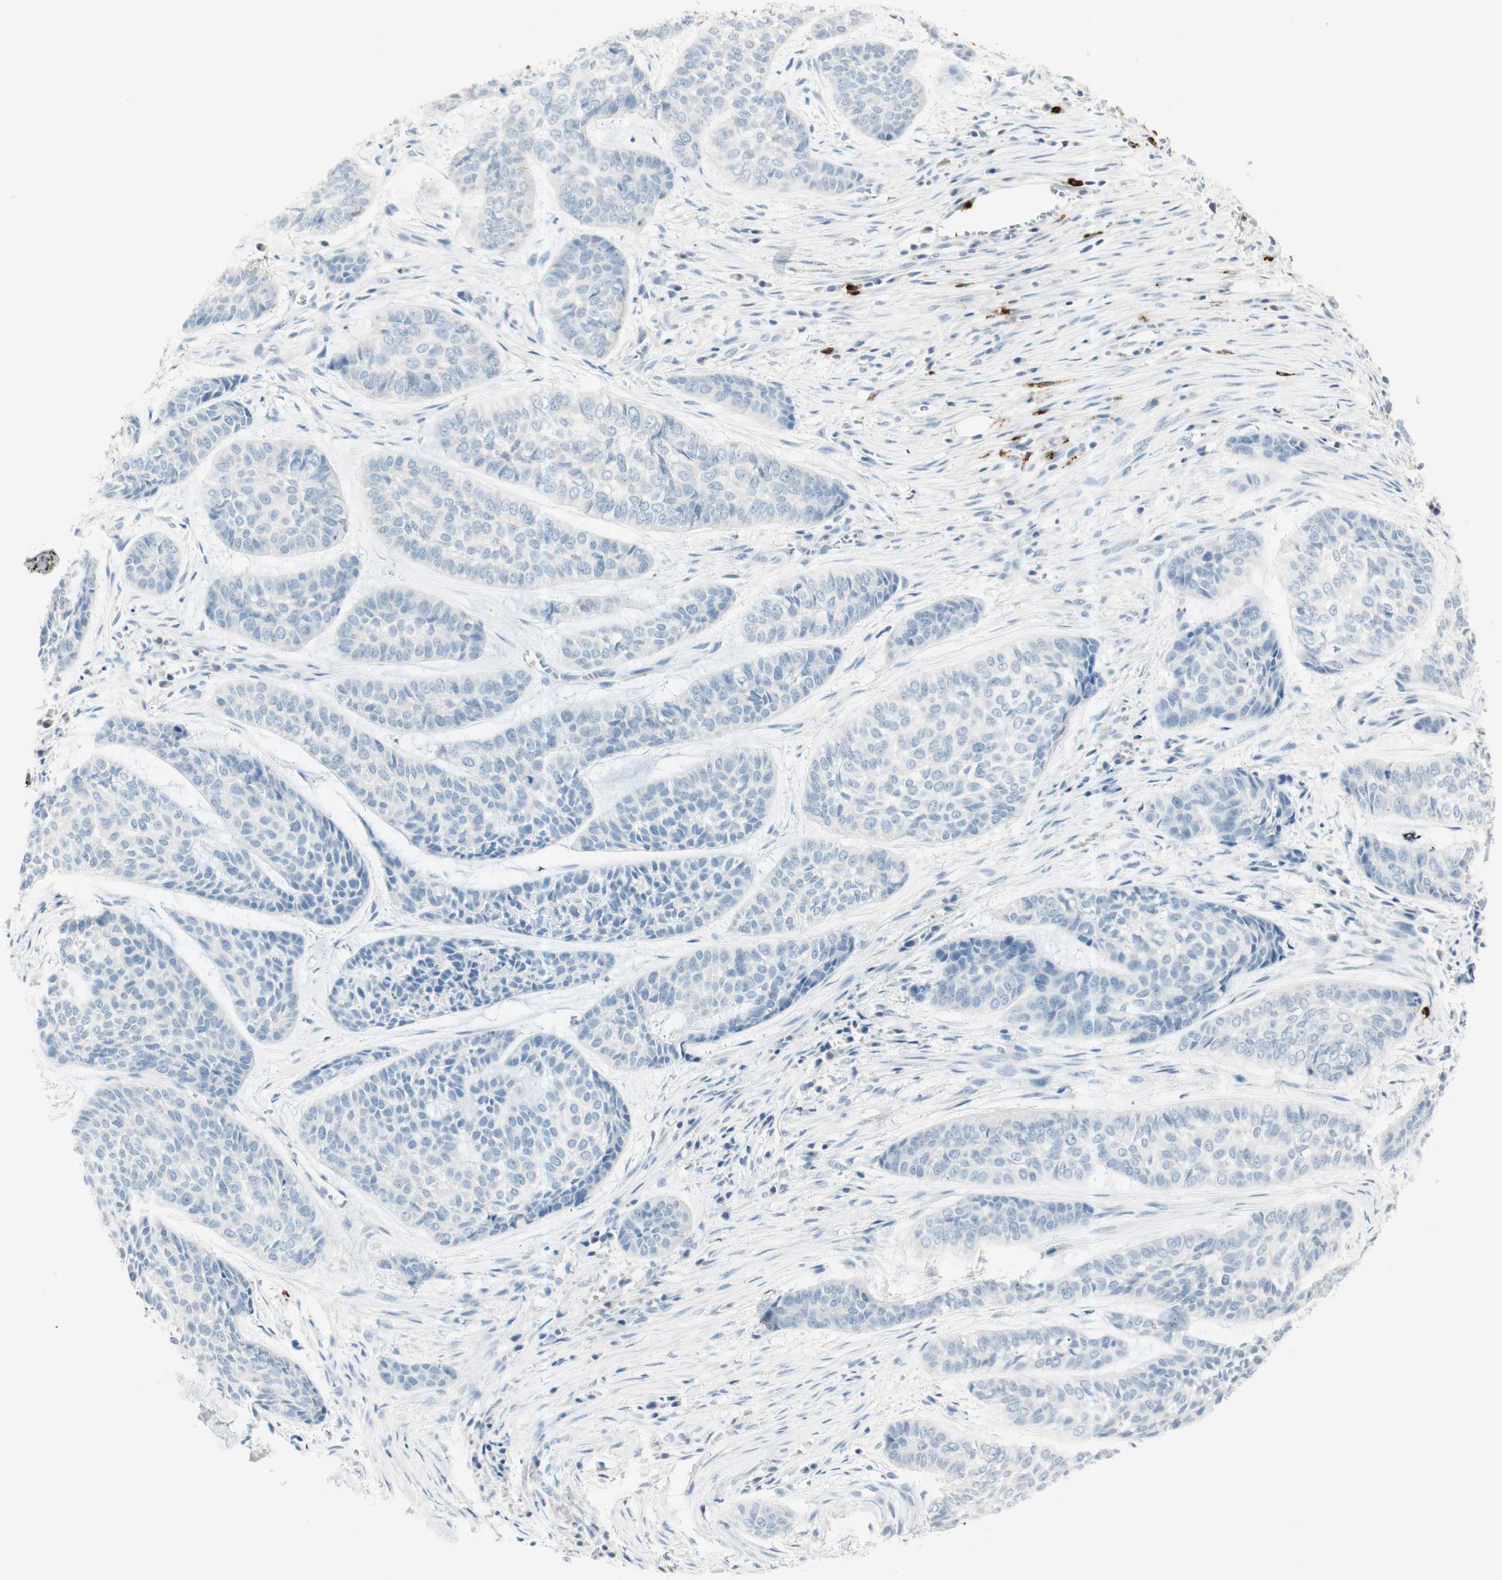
{"staining": {"intensity": "negative", "quantity": "none", "location": "none"}, "tissue": "skin cancer", "cell_type": "Tumor cells", "image_type": "cancer", "snomed": [{"axis": "morphology", "description": "Basal cell carcinoma"}, {"axis": "topography", "description": "Skin"}], "caption": "Skin basal cell carcinoma was stained to show a protein in brown. There is no significant positivity in tumor cells.", "gene": "PRTN3", "patient": {"sex": "female", "age": 64}}